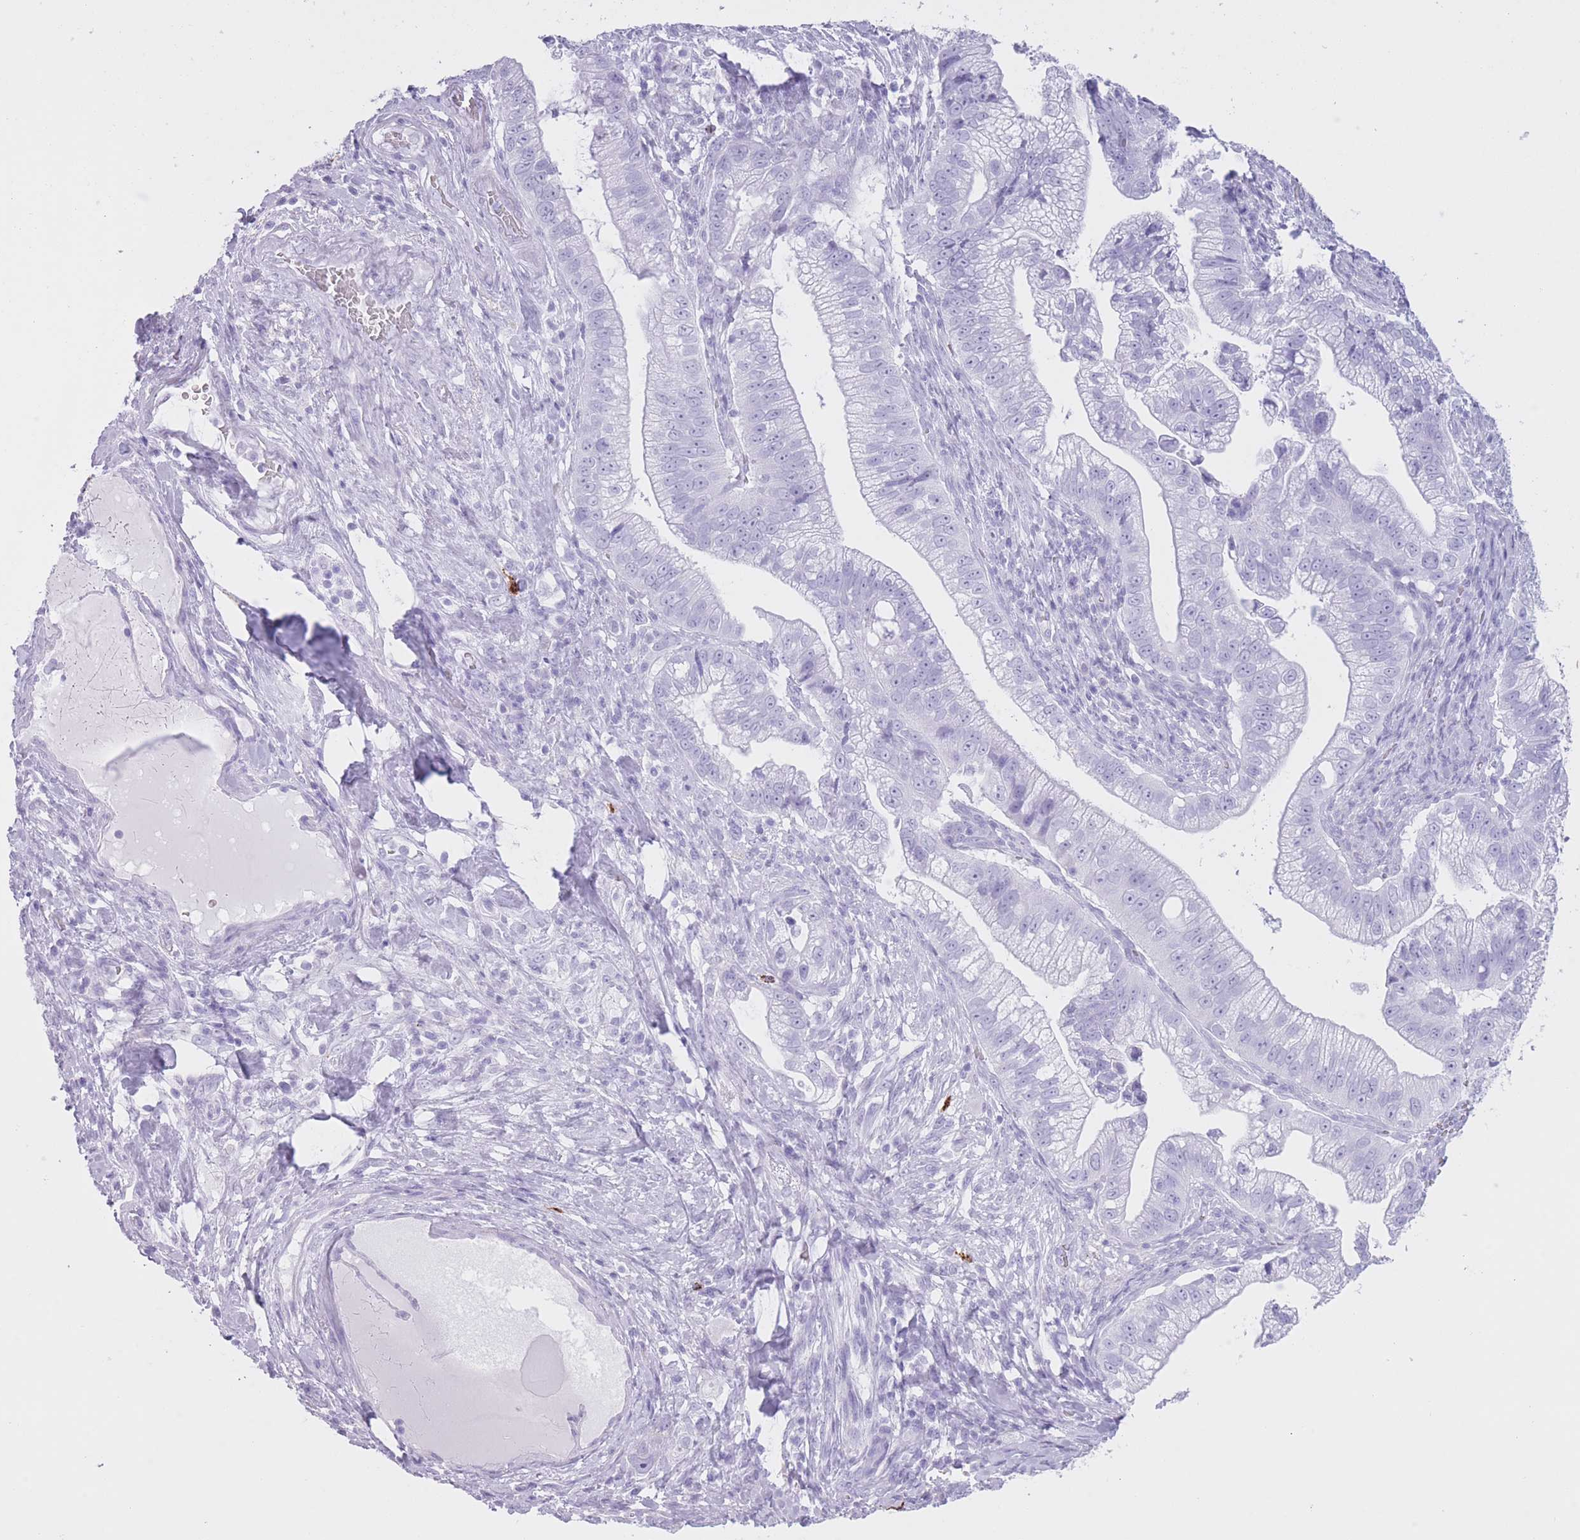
{"staining": {"intensity": "negative", "quantity": "none", "location": "none"}, "tissue": "pancreatic cancer", "cell_type": "Tumor cells", "image_type": "cancer", "snomed": [{"axis": "morphology", "description": "Adenocarcinoma, NOS"}, {"axis": "topography", "description": "Pancreas"}], "caption": "The micrograph shows no staining of tumor cells in pancreatic adenocarcinoma. (Stains: DAB IHC with hematoxylin counter stain, Microscopy: brightfield microscopy at high magnification).", "gene": "OR4F21", "patient": {"sex": "male", "age": 70}}